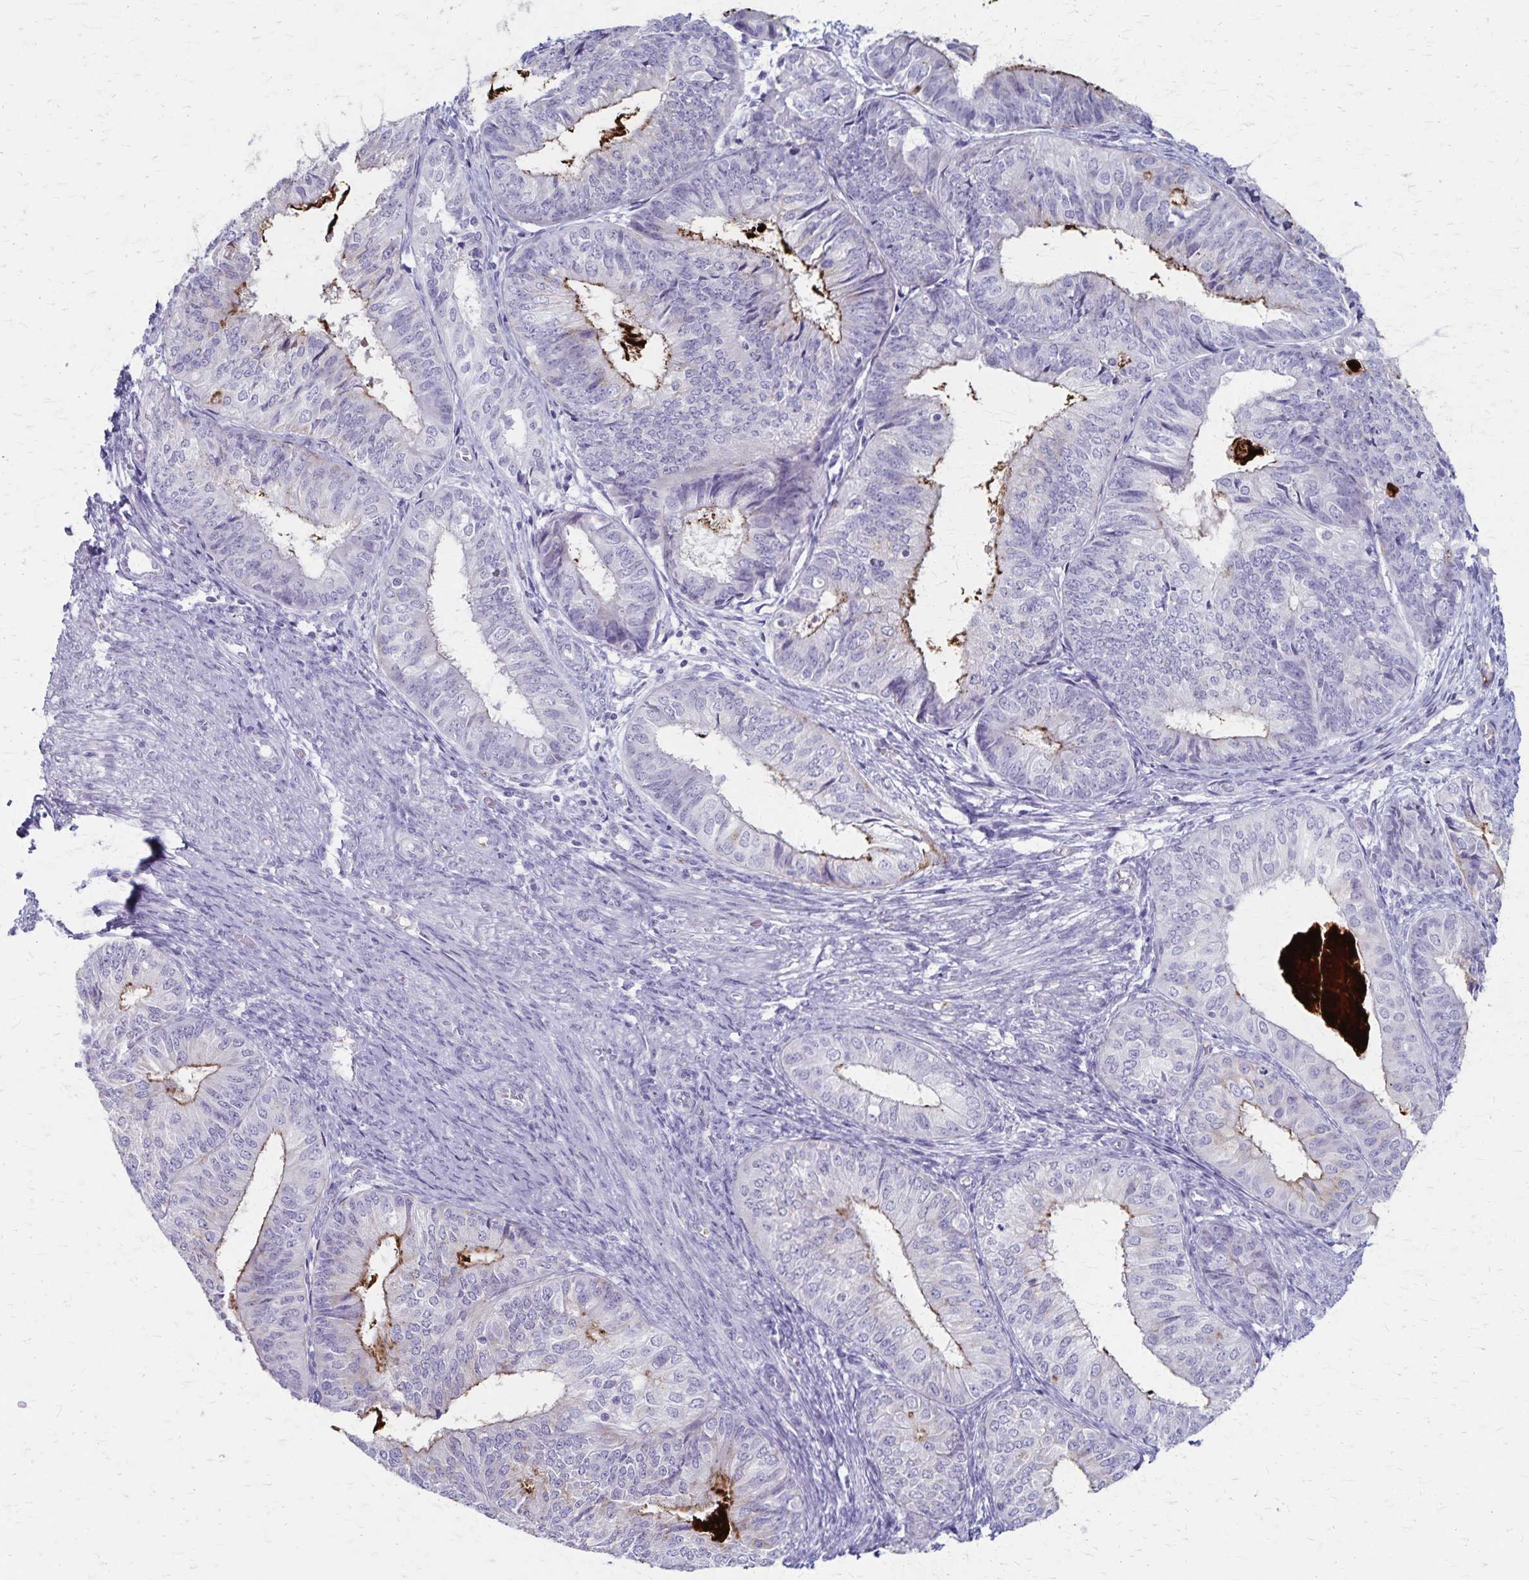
{"staining": {"intensity": "negative", "quantity": "none", "location": "none"}, "tissue": "endometrial cancer", "cell_type": "Tumor cells", "image_type": "cancer", "snomed": [{"axis": "morphology", "description": "Adenocarcinoma, NOS"}, {"axis": "topography", "description": "Endometrium"}], "caption": "An IHC histopathology image of endometrial cancer (adenocarcinoma) is shown. There is no staining in tumor cells of endometrial cancer (adenocarcinoma).", "gene": "RASL10B", "patient": {"sex": "female", "age": 58}}